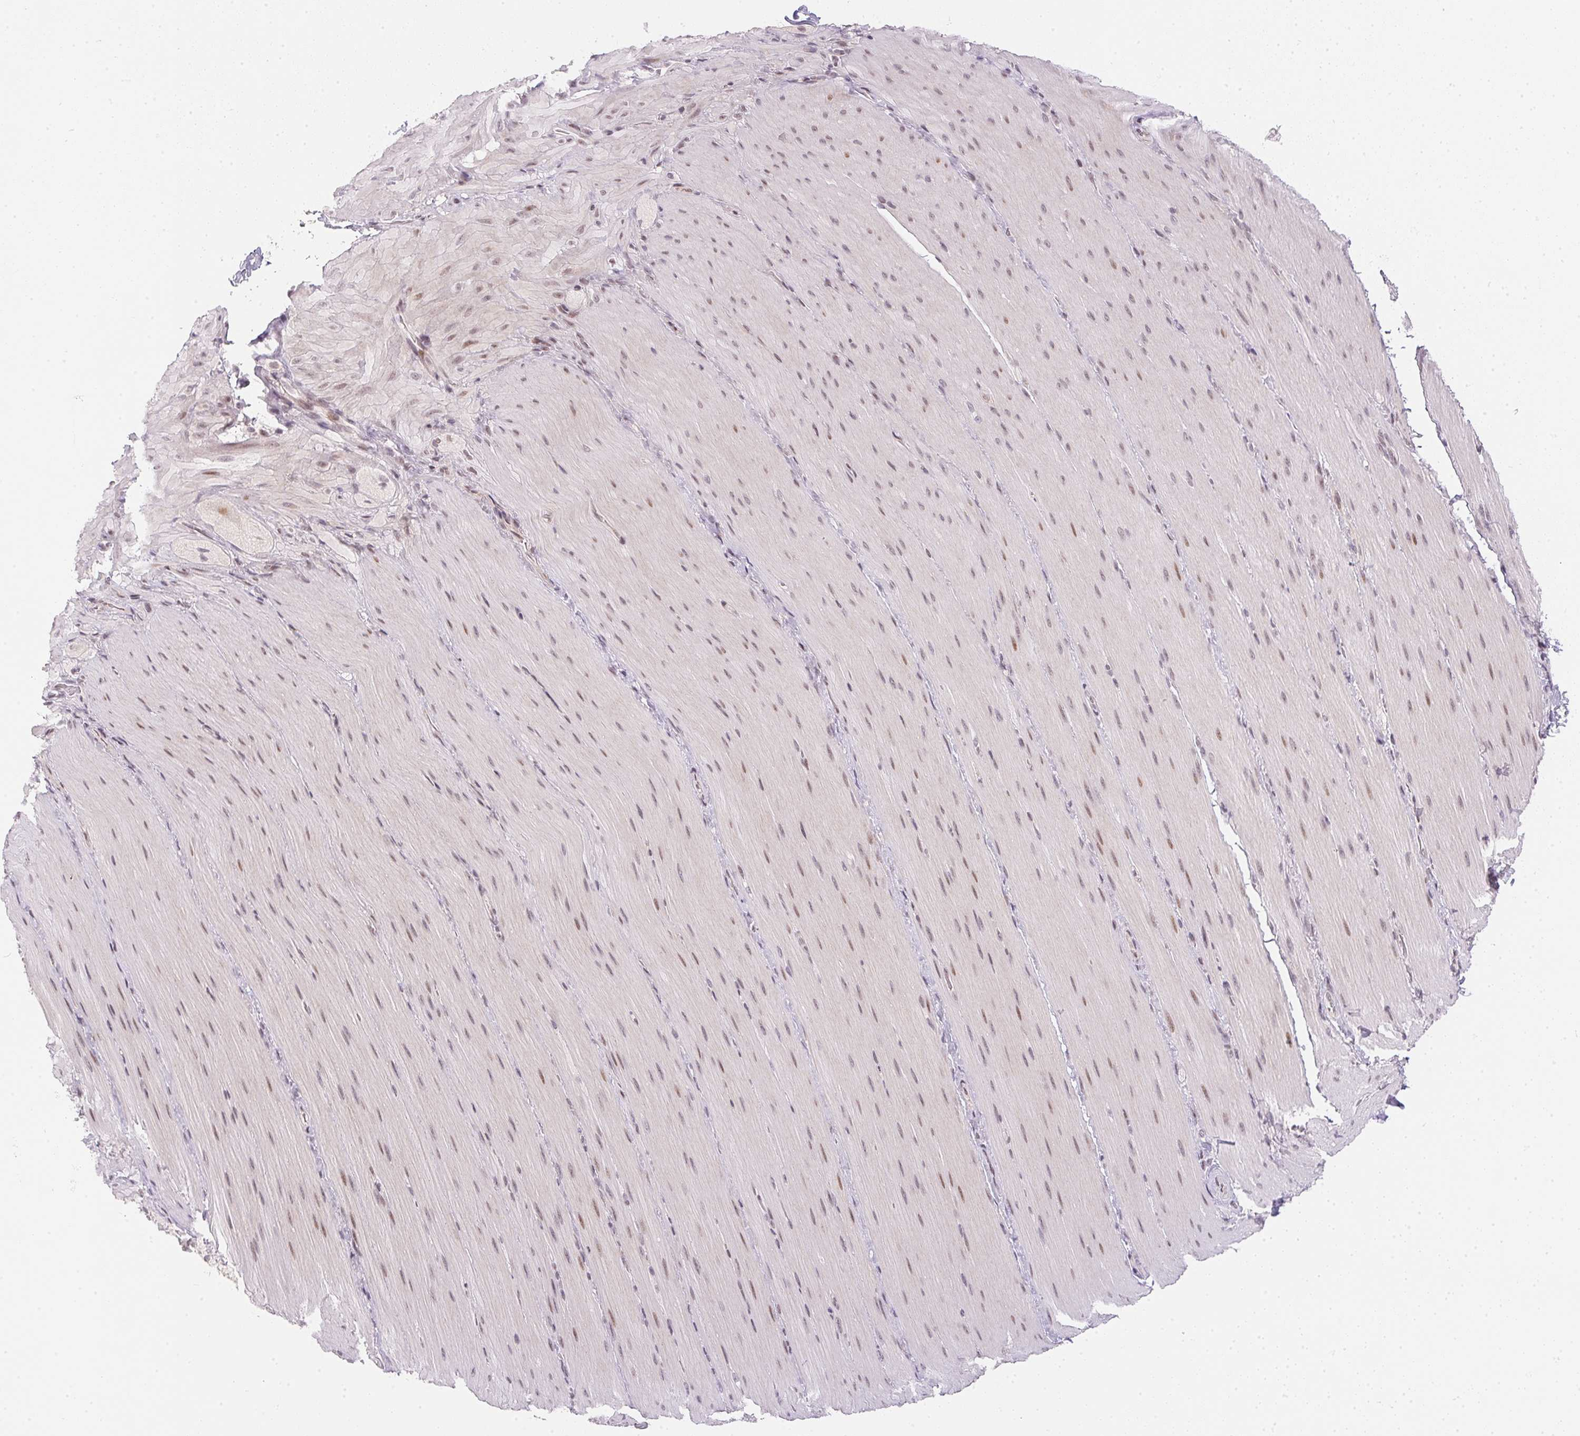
{"staining": {"intensity": "weak", "quantity": "<25%", "location": "nuclear"}, "tissue": "smooth muscle", "cell_type": "Smooth muscle cells", "image_type": "normal", "snomed": [{"axis": "morphology", "description": "Normal tissue, NOS"}, {"axis": "topography", "description": "Smooth muscle"}, {"axis": "topography", "description": "Colon"}], "caption": "High power microscopy photomicrograph of an IHC histopathology image of normal smooth muscle, revealing no significant expression in smooth muscle cells. Brightfield microscopy of IHC stained with DAB (brown) and hematoxylin (blue), captured at high magnification.", "gene": "KDM4D", "patient": {"sex": "male", "age": 73}}